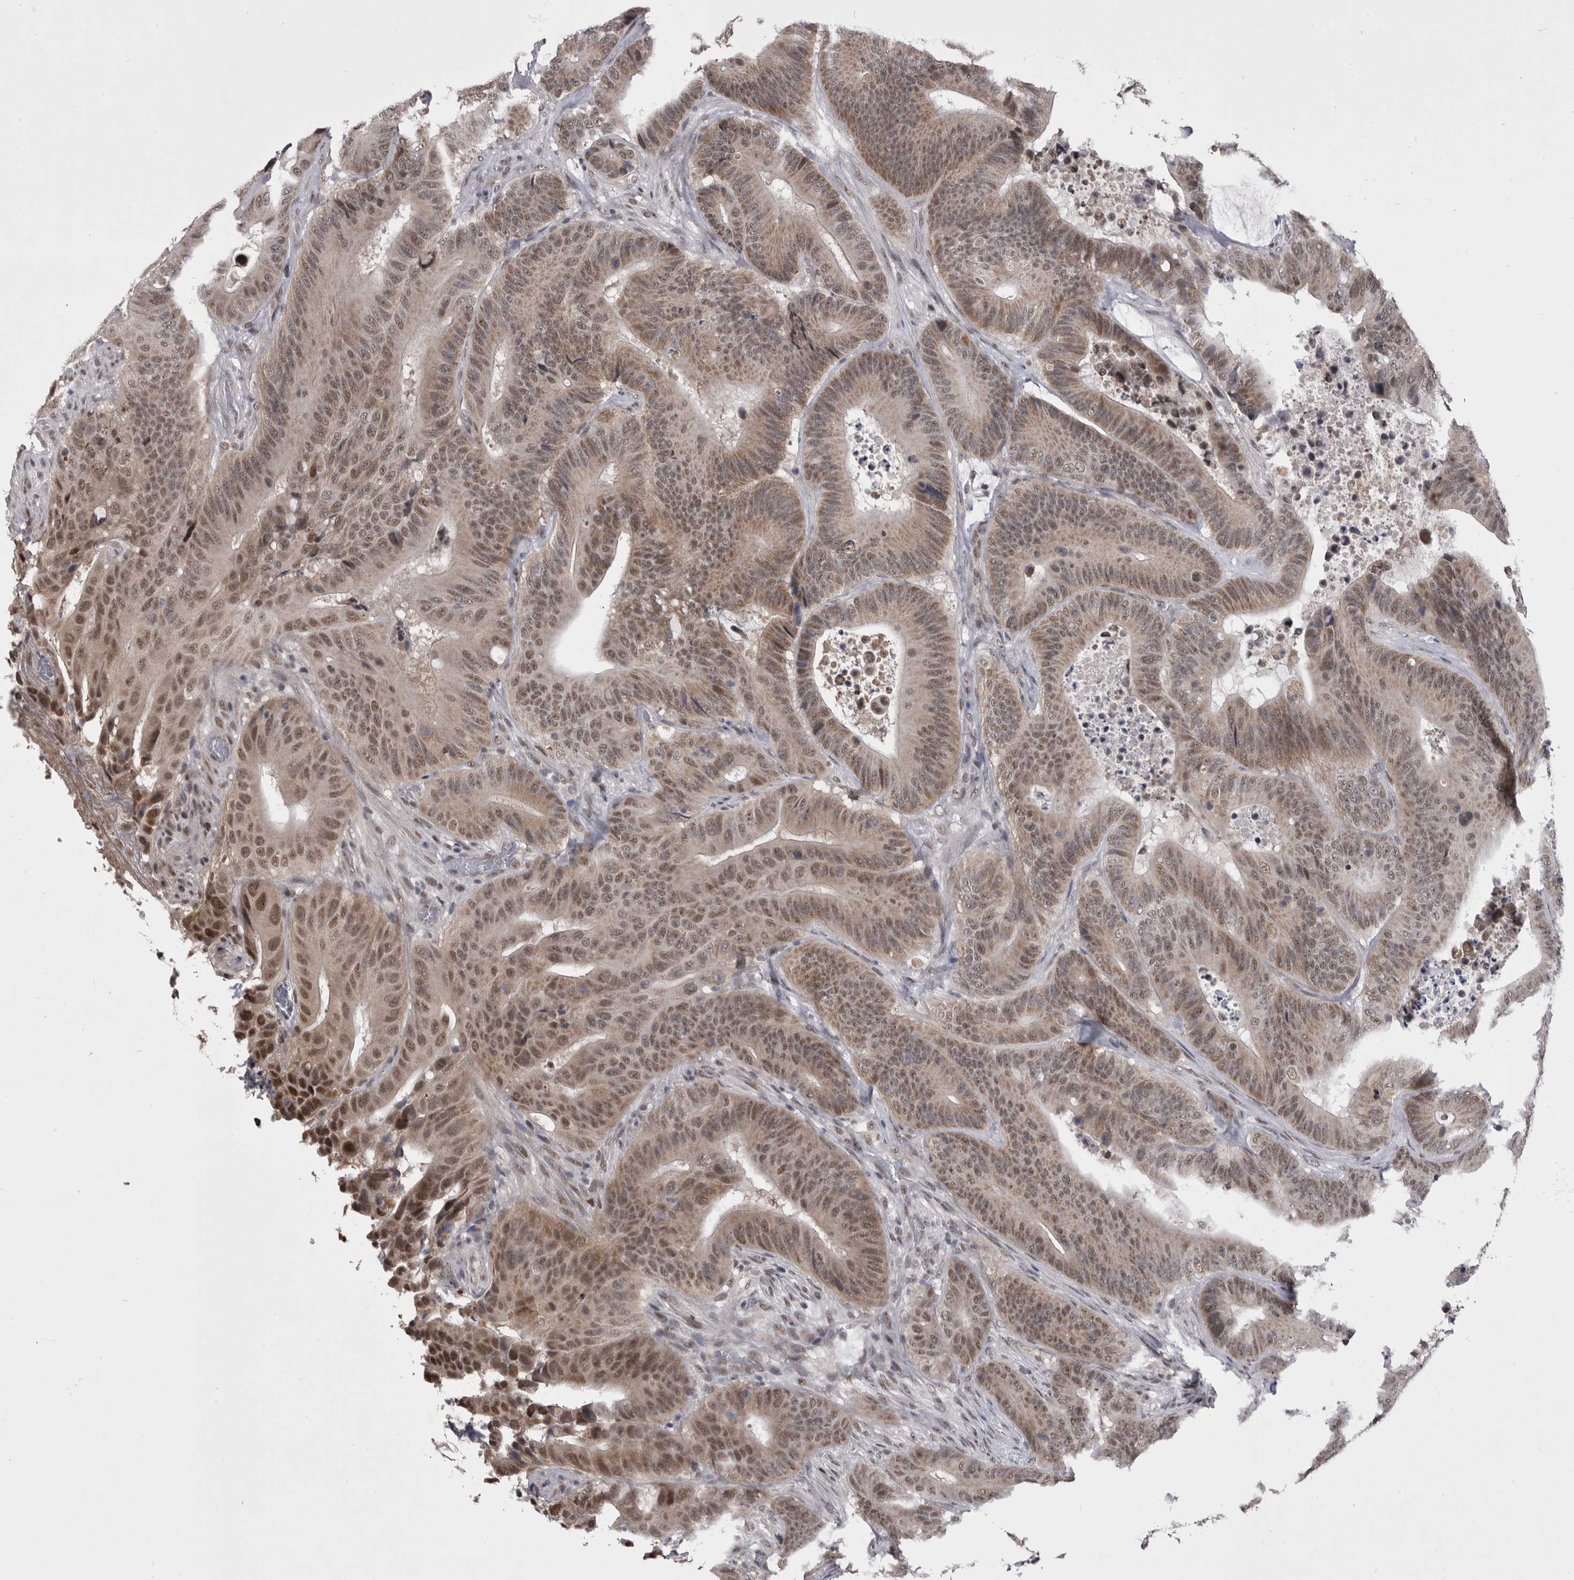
{"staining": {"intensity": "moderate", "quantity": ">75%", "location": "nuclear"}, "tissue": "colorectal cancer", "cell_type": "Tumor cells", "image_type": "cancer", "snomed": [{"axis": "morphology", "description": "Adenocarcinoma, NOS"}, {"axis": "topography", "description": "Colon"}], "caption": "A brown stain highlights moderate nuclear expression of a protein in human adenocarcinoma (colorectal) tumor cells.", "gene": "PRPF3", "patient": {"sex": "male", "age": 83}}